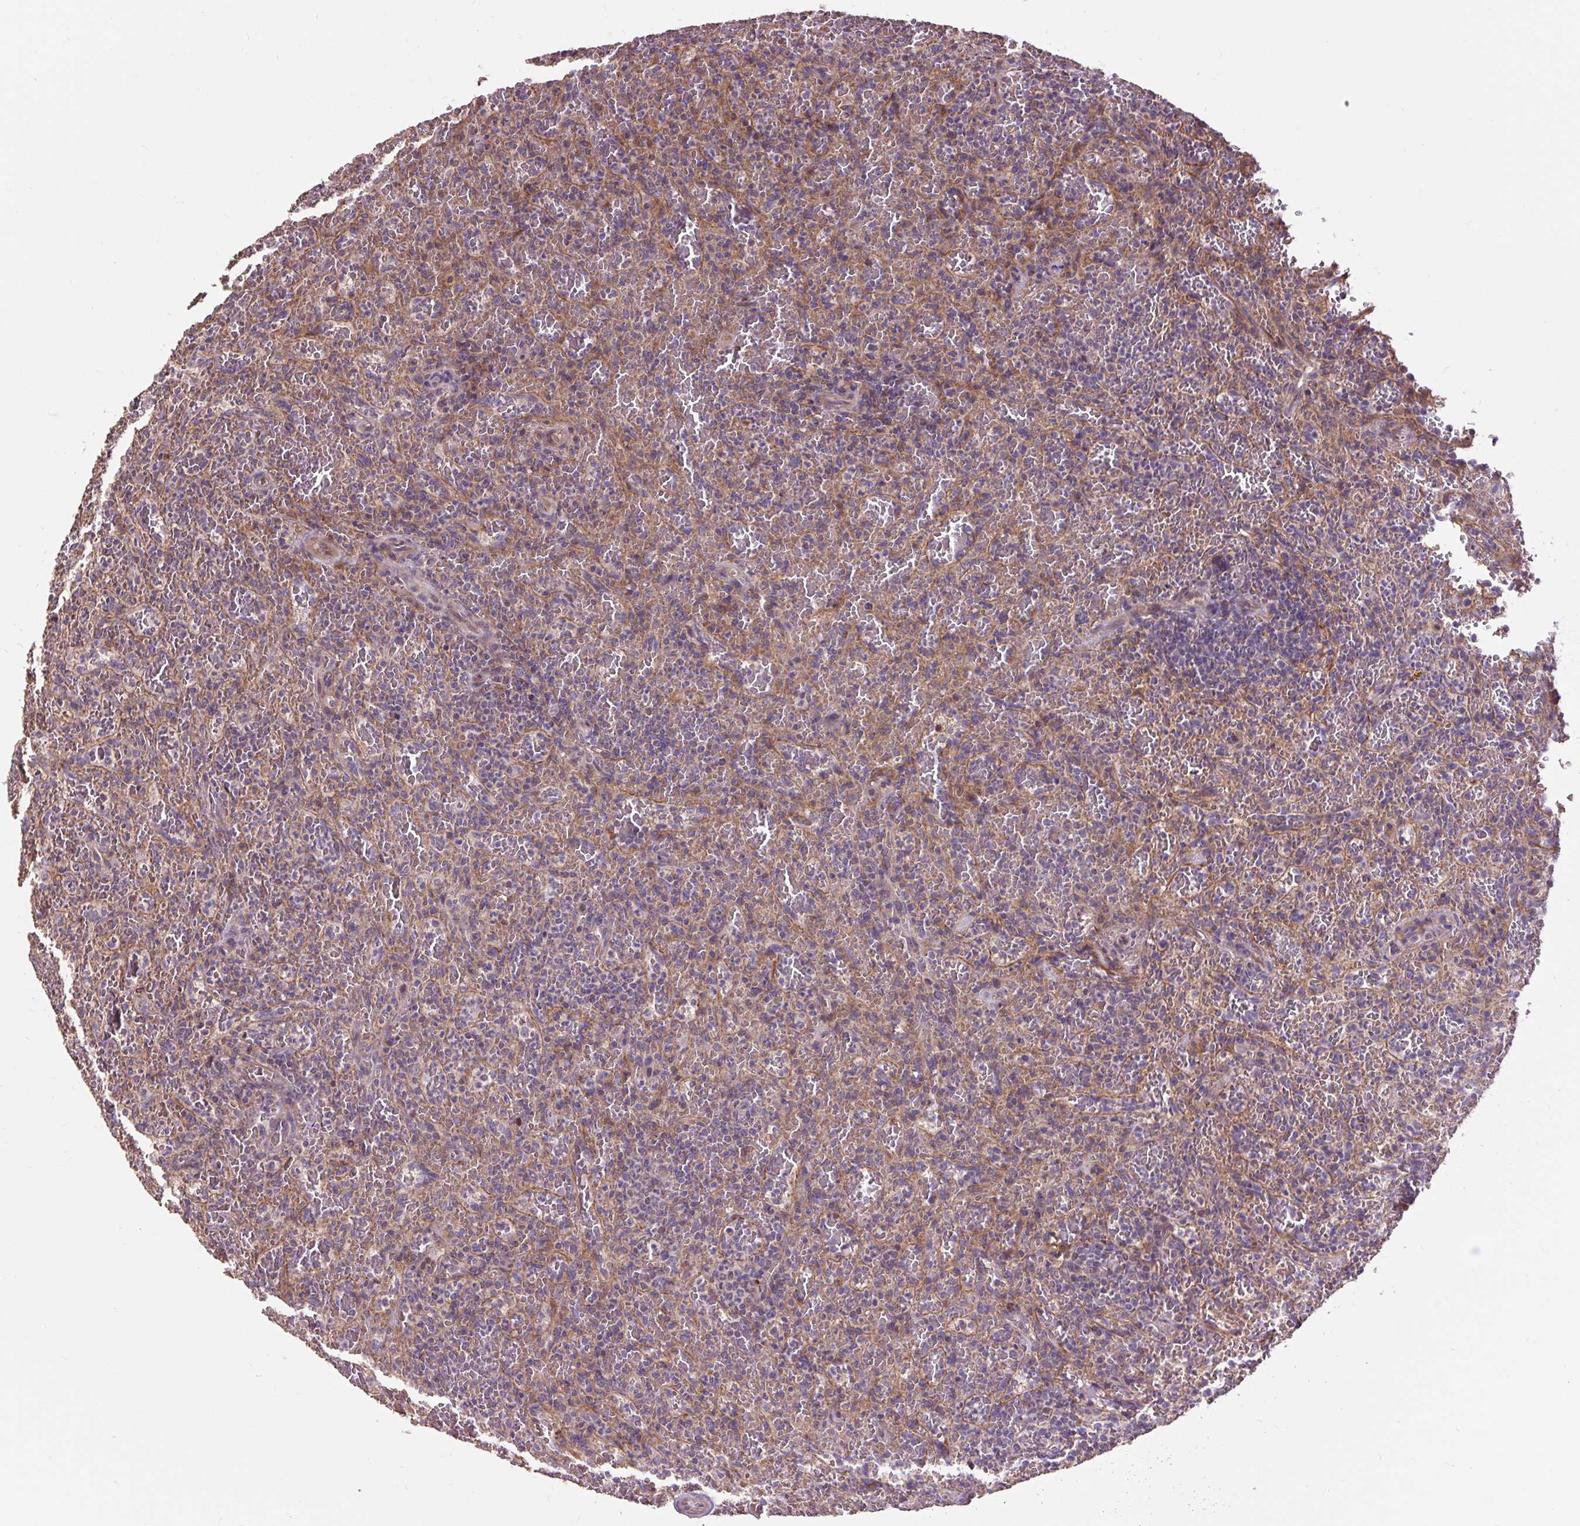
{"staining": {"intensity": "negative", "quantity": "none", "location": "none"}, "tissue": "lymphoma", "cell_type": "Tumor cells", "image_type": "cancer", "snomed": [{"axis": "morphology", "description": "Malignant lymphoma, non-Hodgkin's type, Low grade"}, {"axis": "topography", "description": "Spleen"}], "caption": "Immunohistochemistry (IHC) micrograph of neoplastic tissue: human malignant lymphoma, non-Hodgkin's type (low-grade) stained with DAB (3,3'-diaminobenzidine) shows no significant protein expression in tumor cells.", "gene": "PRIMPOL", "patient": {"sex": "female", "age": 64}}